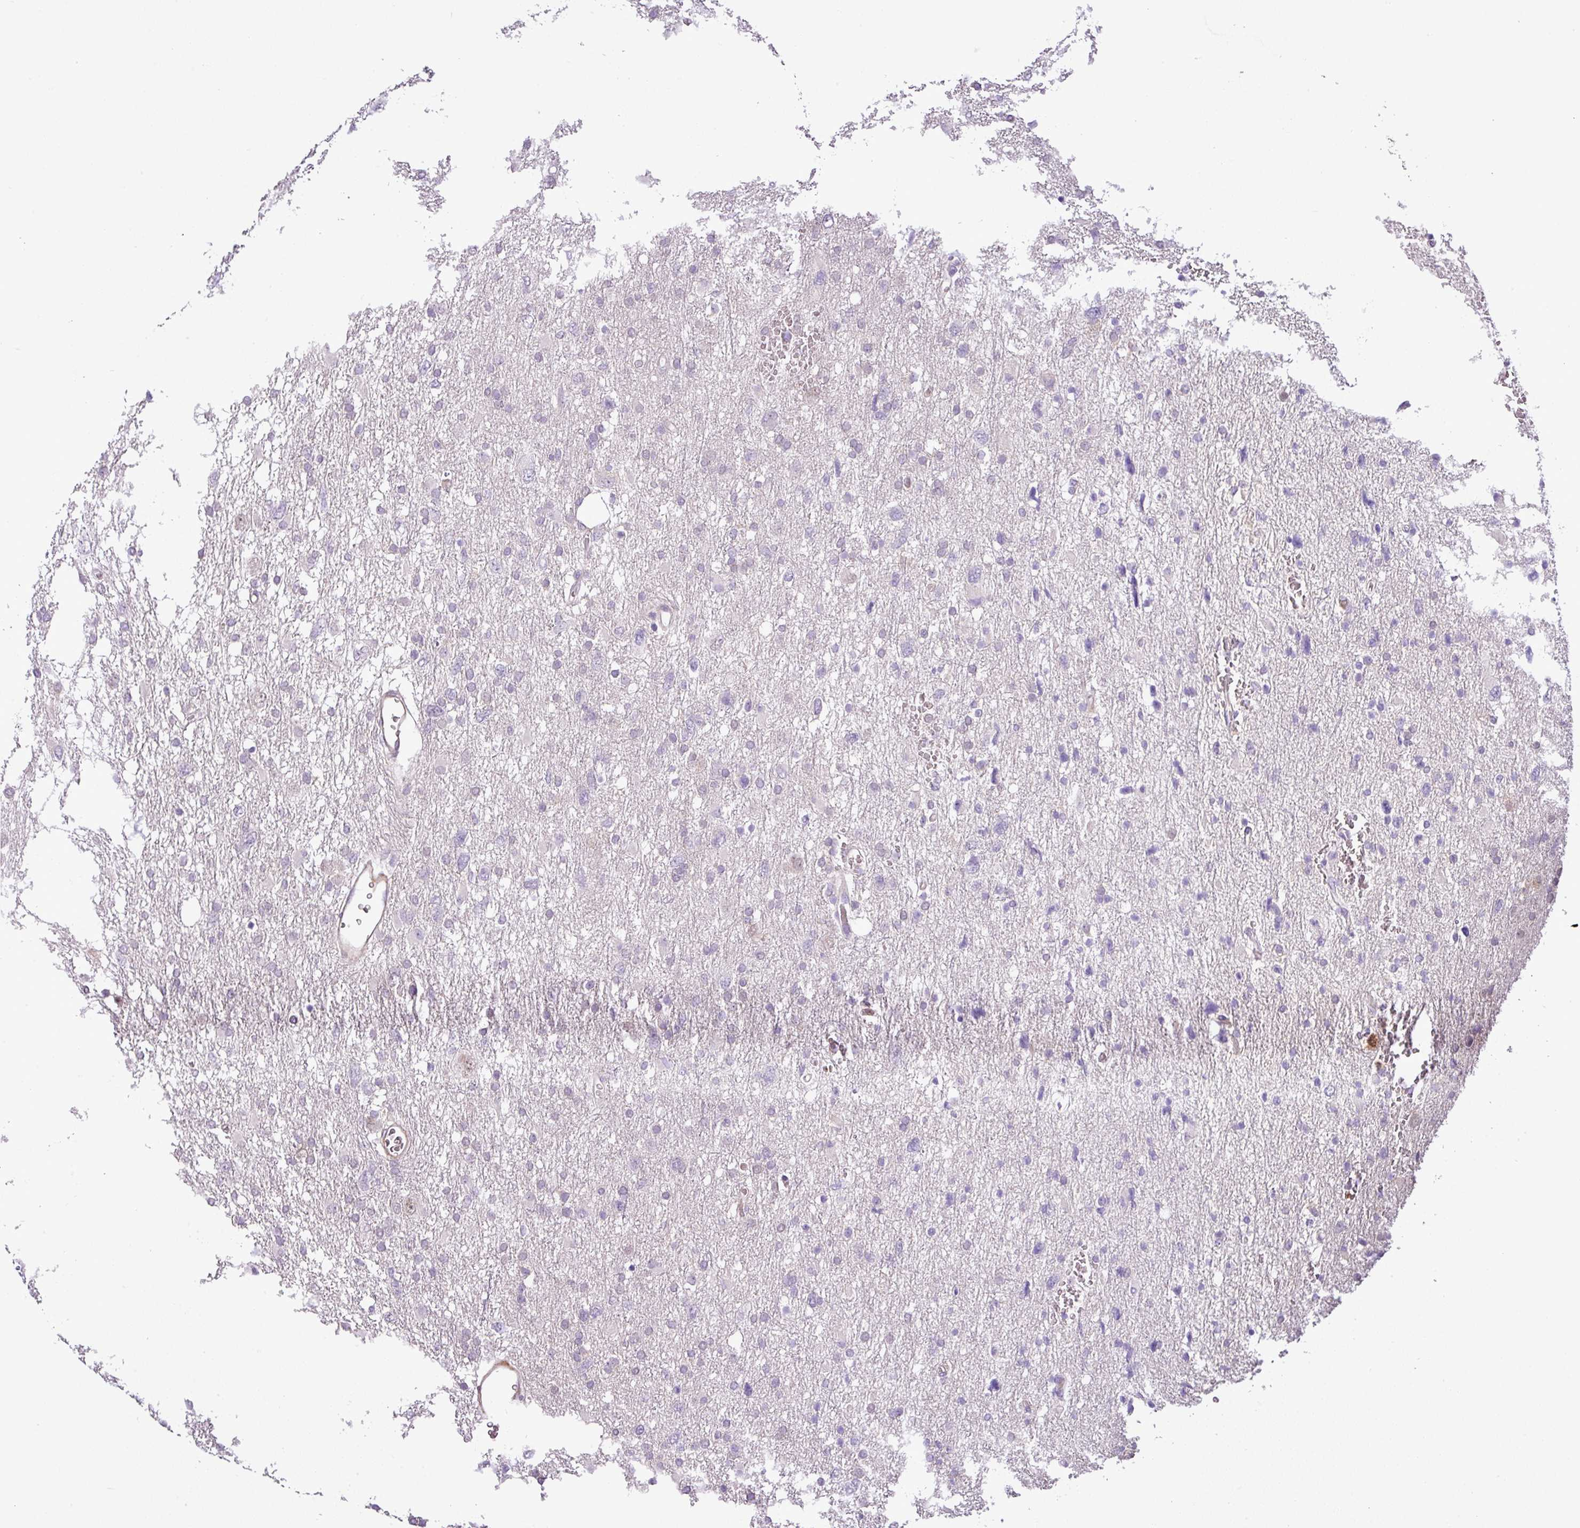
{"staining": {"intensity": "negative", "quantity": "none", "location": "none"}, "tissue": "glioma", "cell_type": "Tumor cells", "image_type": "cancer", "snomed": [{"axis": "morphology", "description": "Glioma, malignant, High grade"}, {"axis": "topography", "description": "Brain"}], "caption": "An immunohistochemistry histopathology image of glioma is shown. There is no staining in tumor cells of glioma. (DAB IHC, high magnification).", "gene": "NBEAL2", "patient": {"sex": "male", "age": 61}}